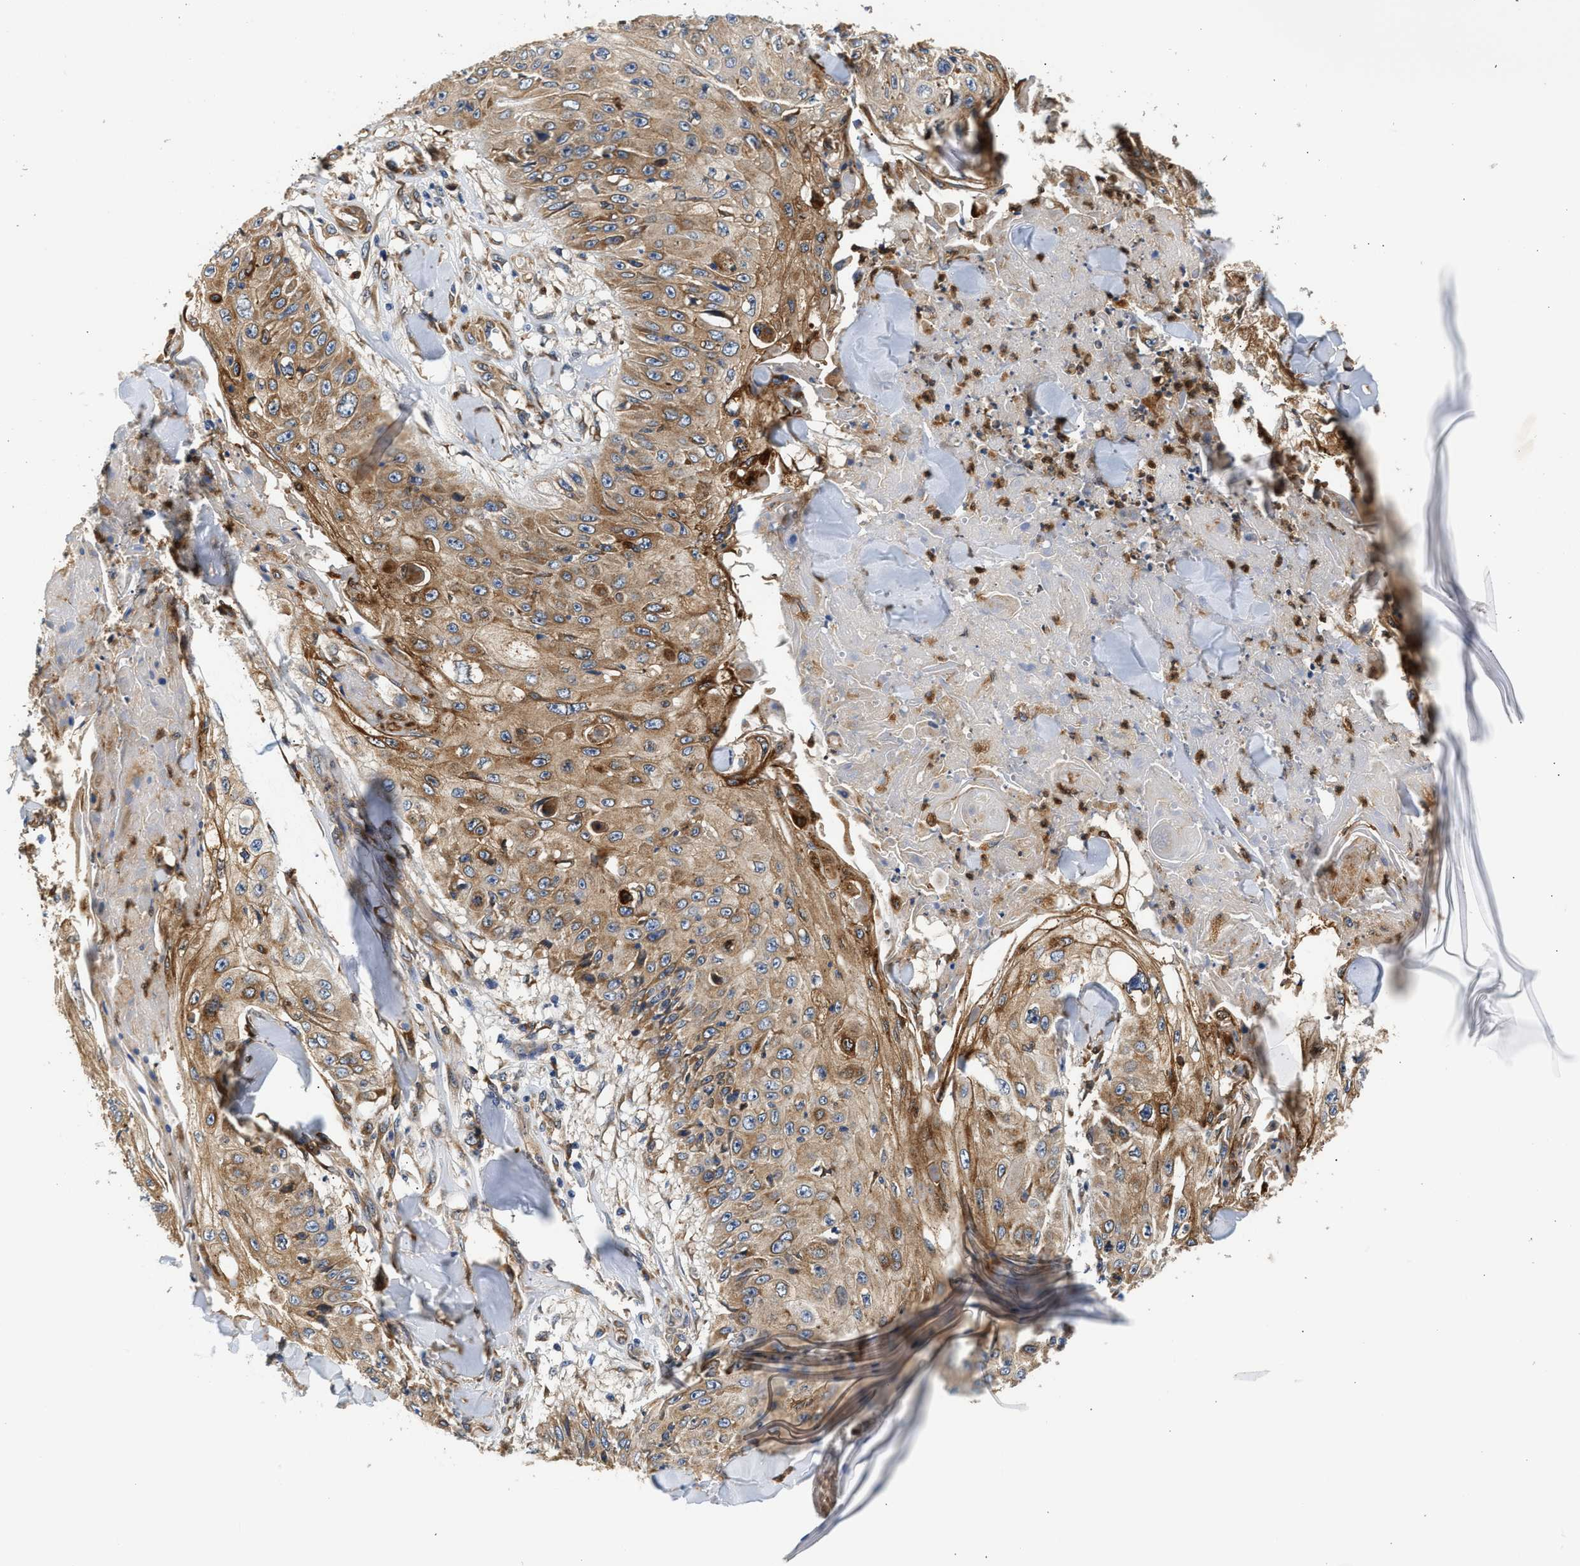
{"staining": {"intensity": "moderate", "quantity": ">75%", "location": "cytoplasmic/membranous"}, "tissue": "skin cancer", "cell_type": "Tumor cells", "image_type": "cancer", "snomed": [{"axis": "morphology", "description": "Squamous cell carcinoma, NOS"}, {"axis": "topography", "description": "Skin"}], "caption": "IHC histopathology image of skin cancer (squamous cell carcinoma) stained for a protein (brown), which reveals medium levels of moderate cytoplasmic/membranous staining in about >75% of tumor cells.", "gene": "RAB31", "patient": {"sex": "male", "age": 86}}